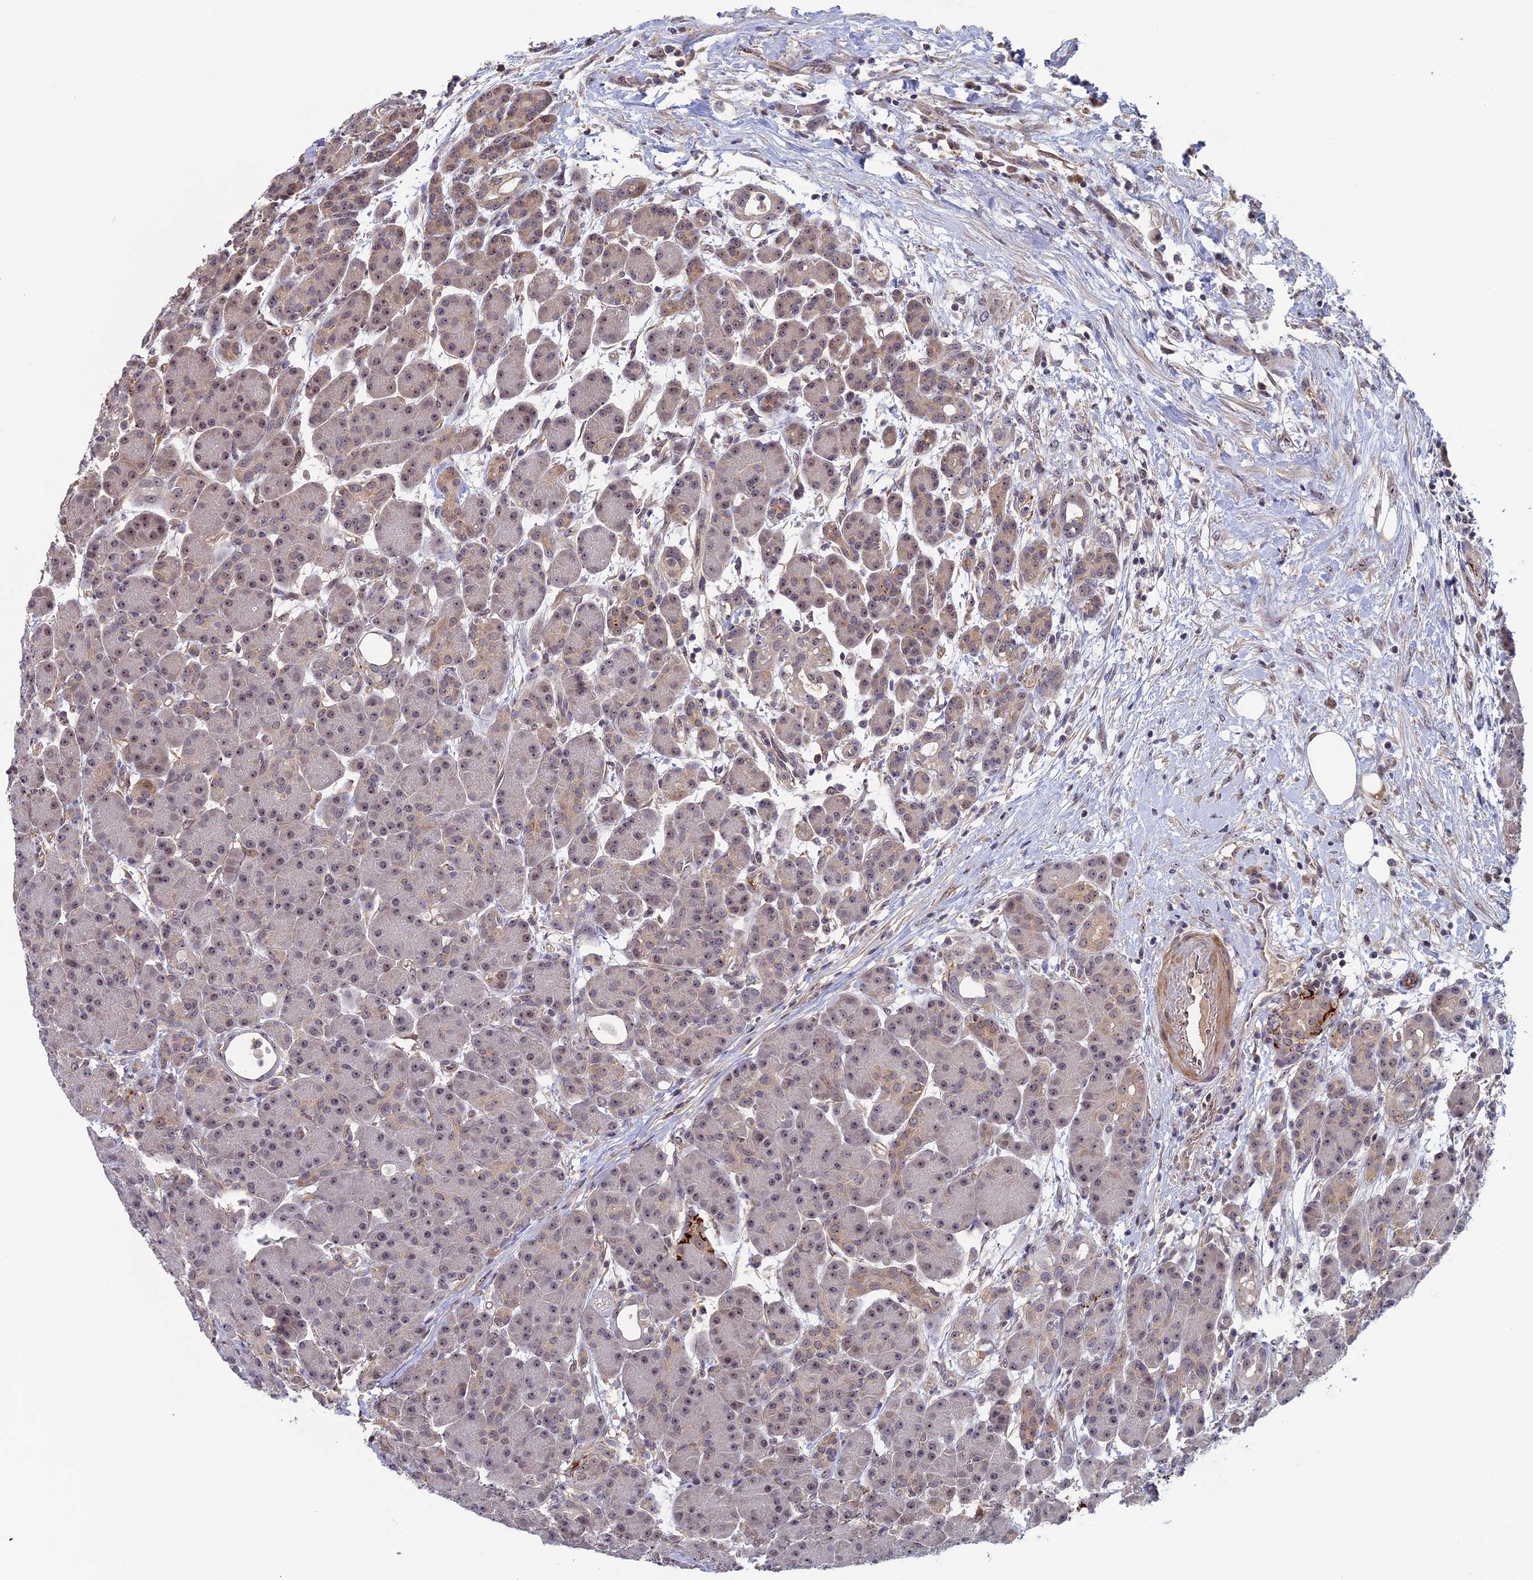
{"staining": {"intensity": "weak", "quantity": "25%-75%", "location": "cytoplasmic/membranous,nuclear"}, "tissue": "pancreas", "cell_type": "Exocrine glandular cells", "image_type": "normal", "snomed": [{"axis": "morphology", "description": "Normal tissue, NOS"}, {"axis": "topography", "description": "Pancreas"}], "caption": "Immunohistochemistry (IHC) image of benign human pancreas stained for a protein (brown), which demonstrates low levels of weak cytoplasmic/membranous,nuclear expression in approximately 25%-75% of exocrine glandular cells.", "gene": "FAM98C", "patient": {"sex": "male", "age": 63}}